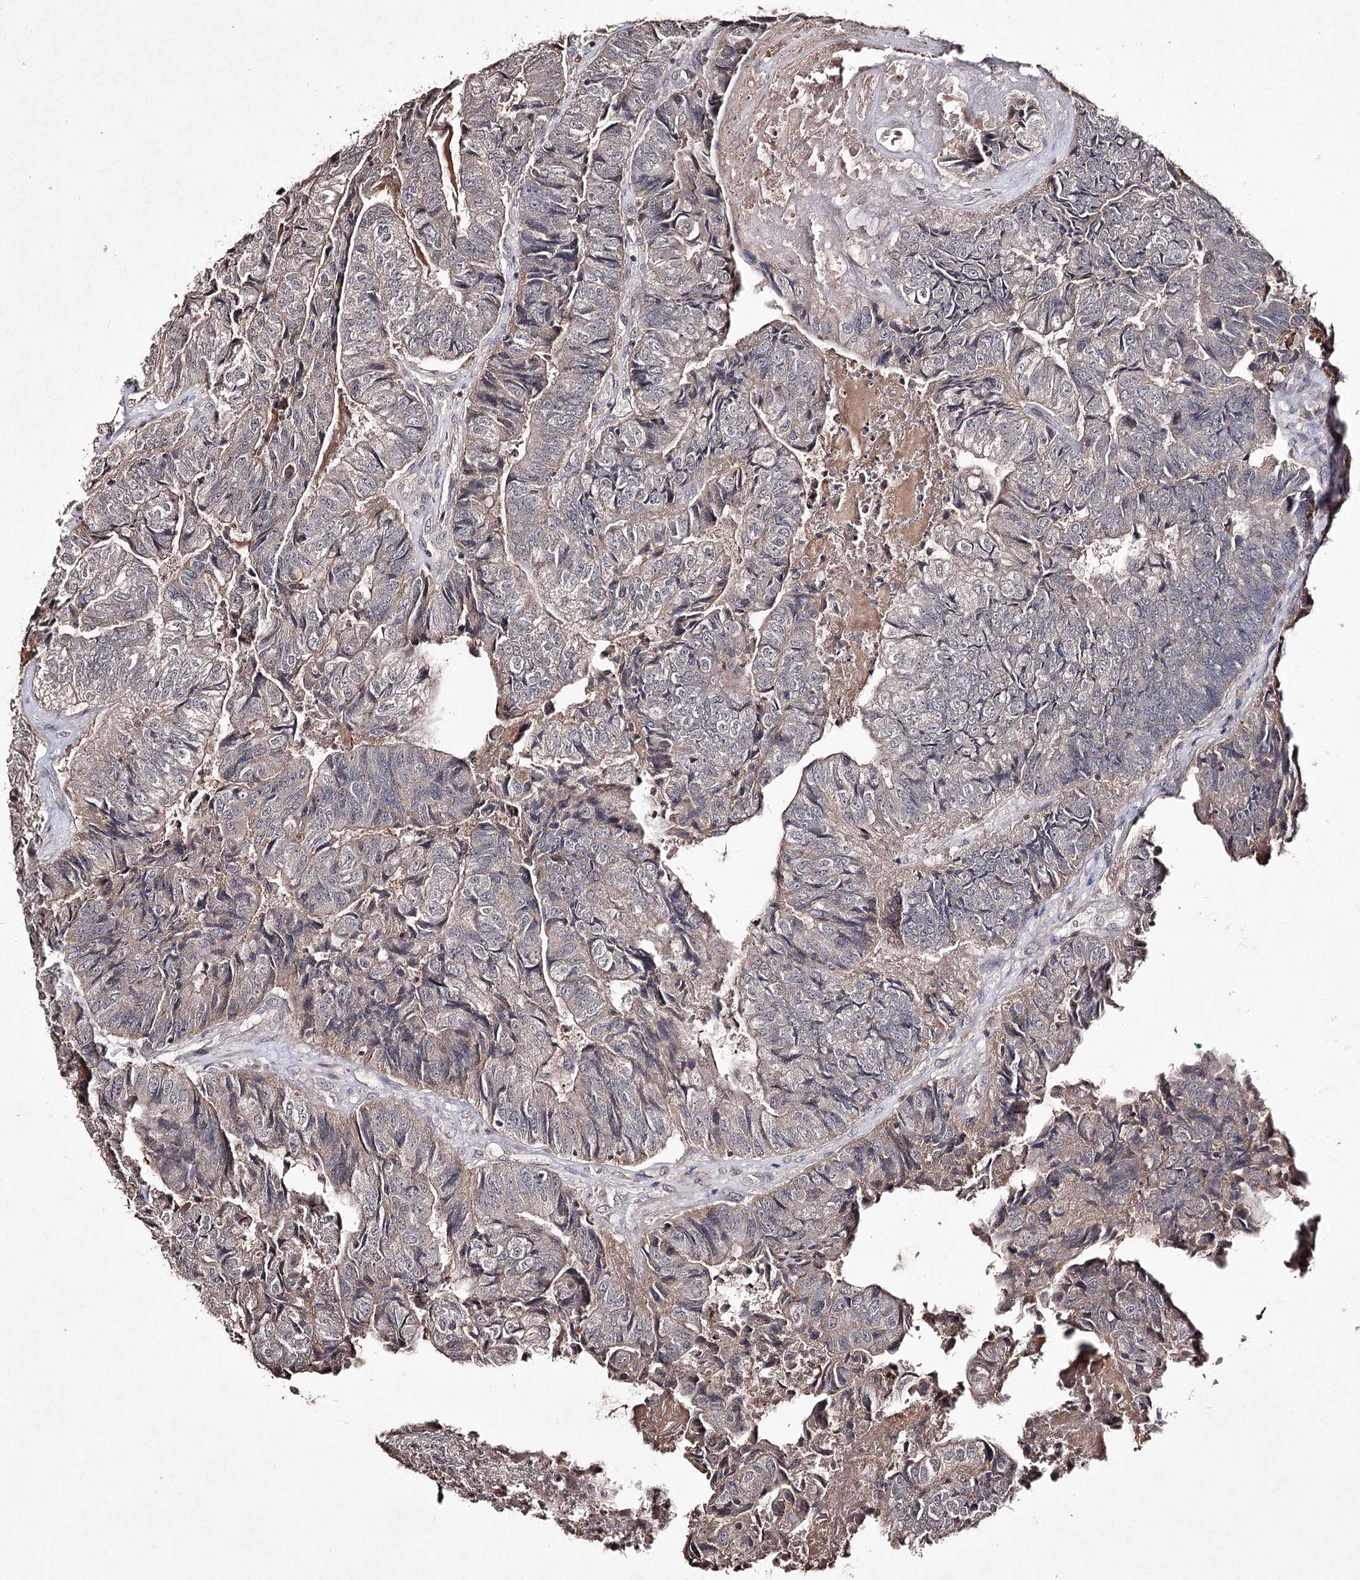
{"staining": {"intensity": "negative", "quantity": "none", "location": "none"}, "tissue": "colorectal cancer", "cell_type": "Tumor cells", "image_type": "cancer", "snomed": [{"axis": "morphology", "description": "Adenocarcinoma, NOS"}, {"axis": "topography", "description": "Colon"}], "caption": "Tumor cells show no significant protein expression in colorectal cancer.", "gene": "SYNGR3", "patient": {"sex": "female", "age": 67}}